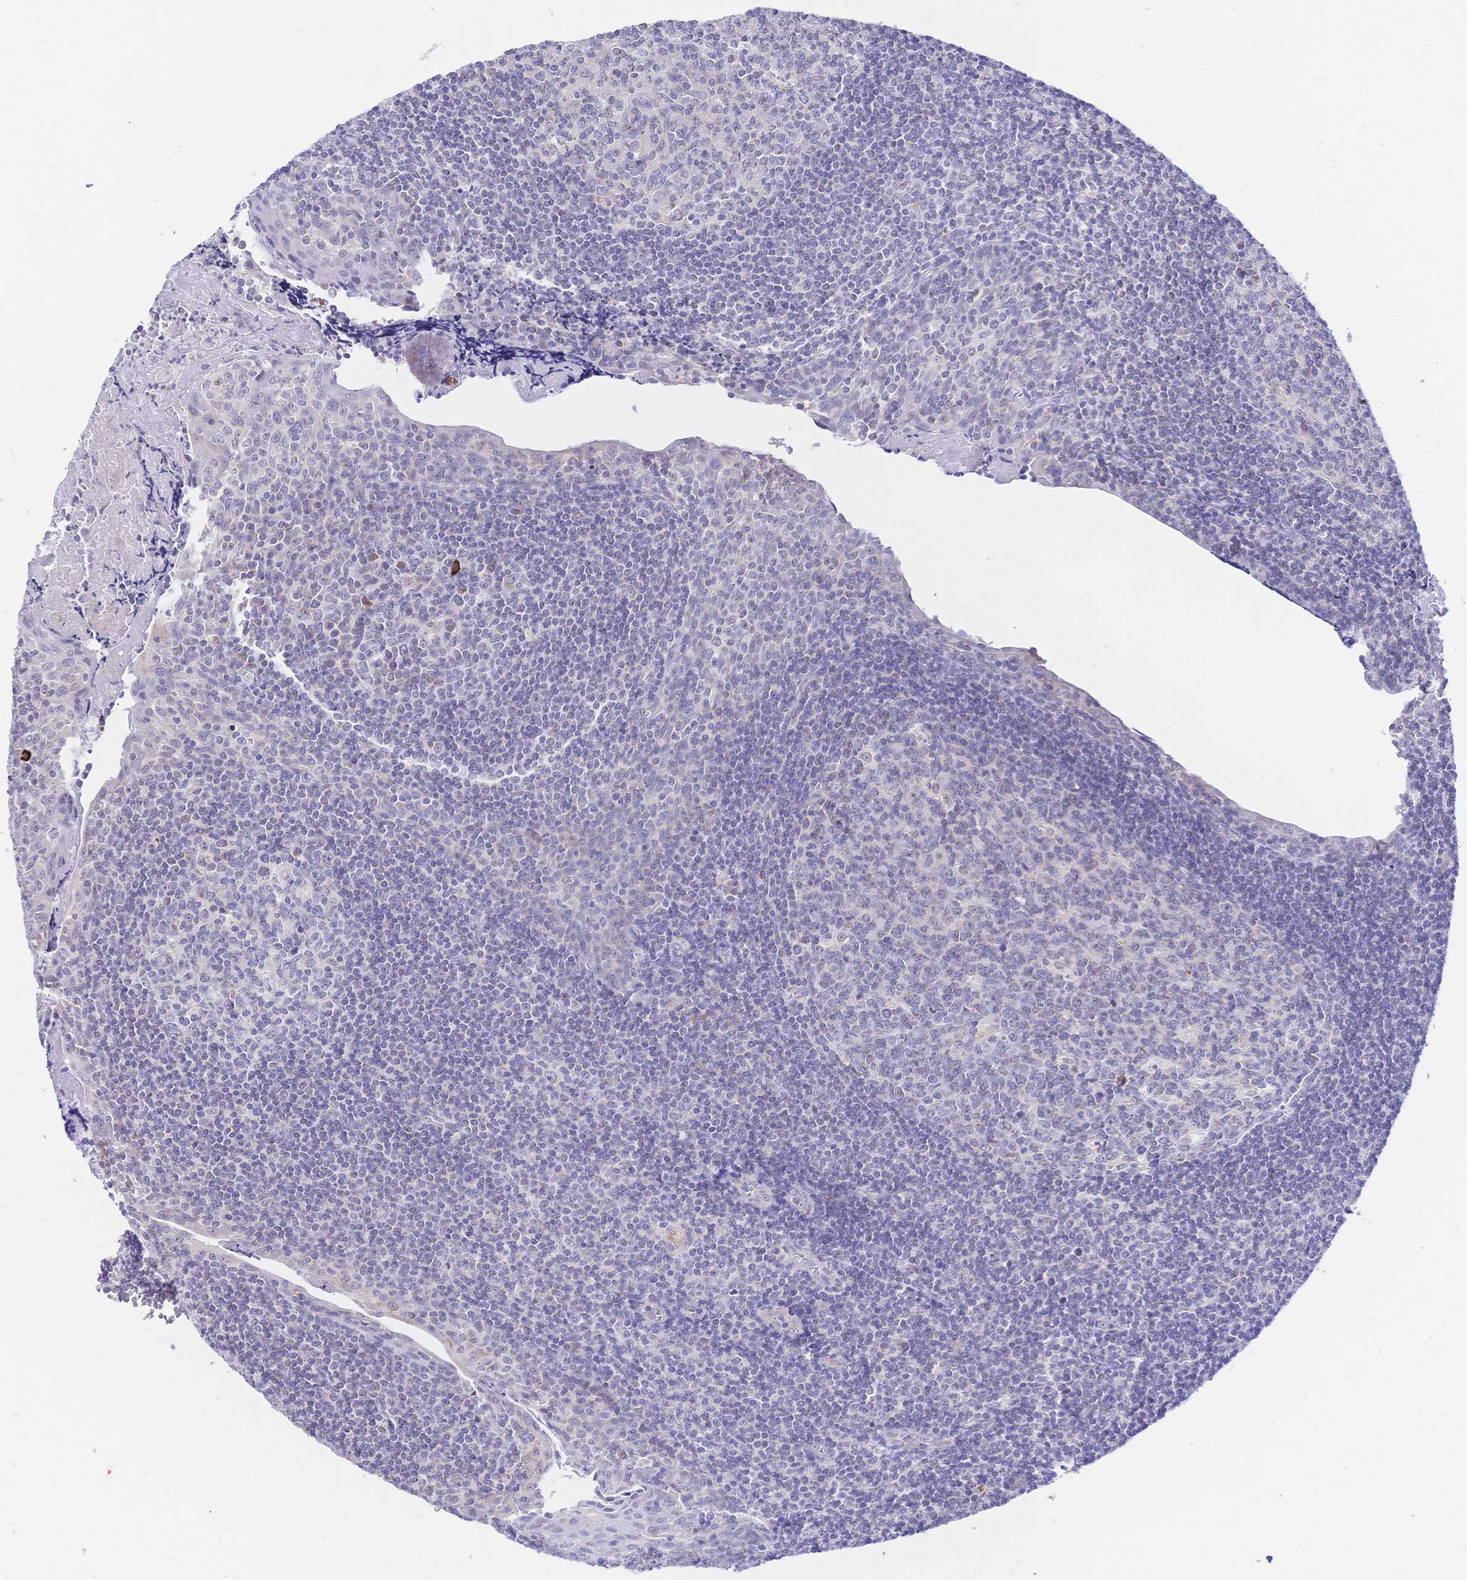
{"staining": {"intensity": "negative", "quantity": "none", "location": "none"}, "tissue": "tonsil", "cell_type": "Germinal center cells", "image_type": "normal", "snomed": [{"axis": "morphology", "description": "Normal tissue, NOS"}, {"axis": "morphology", "description": "Inflammation, NOS"}, {"axis": "topography", "description": "Tonsil"}], "caption": "Tonsil was stained to show a protein in brown. There is no significant positivity in germinal center cells. Brightfield microscopy of immunohistochemistry stained with DAB (3,3'-diaminobenzidine) (brown) and hematoxylin (blue), captured at high magnification.", "gene": "CLEC18A", "patient": {"sex": "female", "age": 31}}